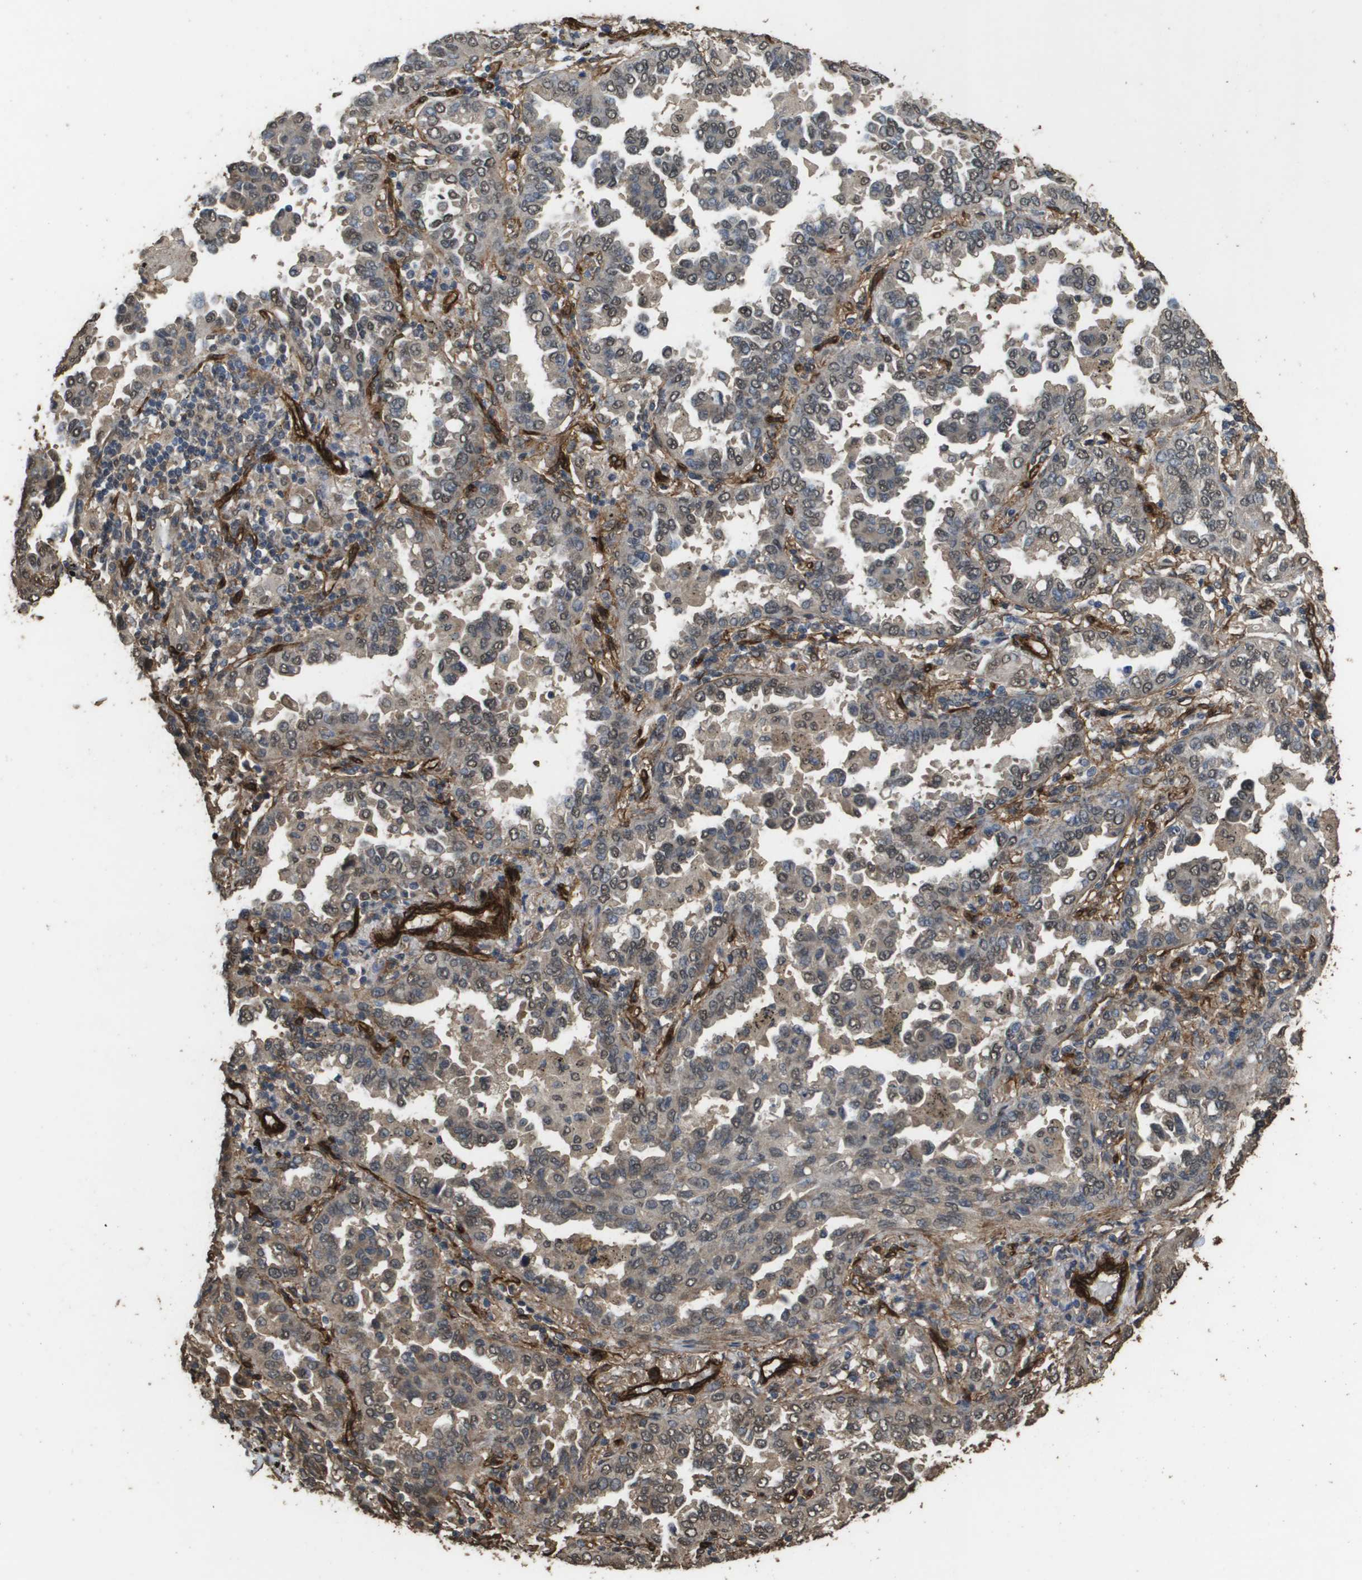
{"staining": {"intensity": "moderate", "quantity": ">75%", "location": "cytoplasmic/membranous,nuclear"}, "tissue": "lung cancer", "cell_type": "Tumor cells", "image_type": "cancer", "snomed": [{"axis": "morphology", "description": "Normal tissue, NOS"}, {"axis": "morphology", "description": "Adenocarcinoma, NOS"}, {"axis": "topography", "description": "Lung"}], "caption": "A medium amount of moderate cytoplasmic/membranous and nuclear staining is identified in approximately >75% of tumor cells in lung cancer tissue.", "gene": "AAMP", "patient": {"sex": "male", "age": 59}}